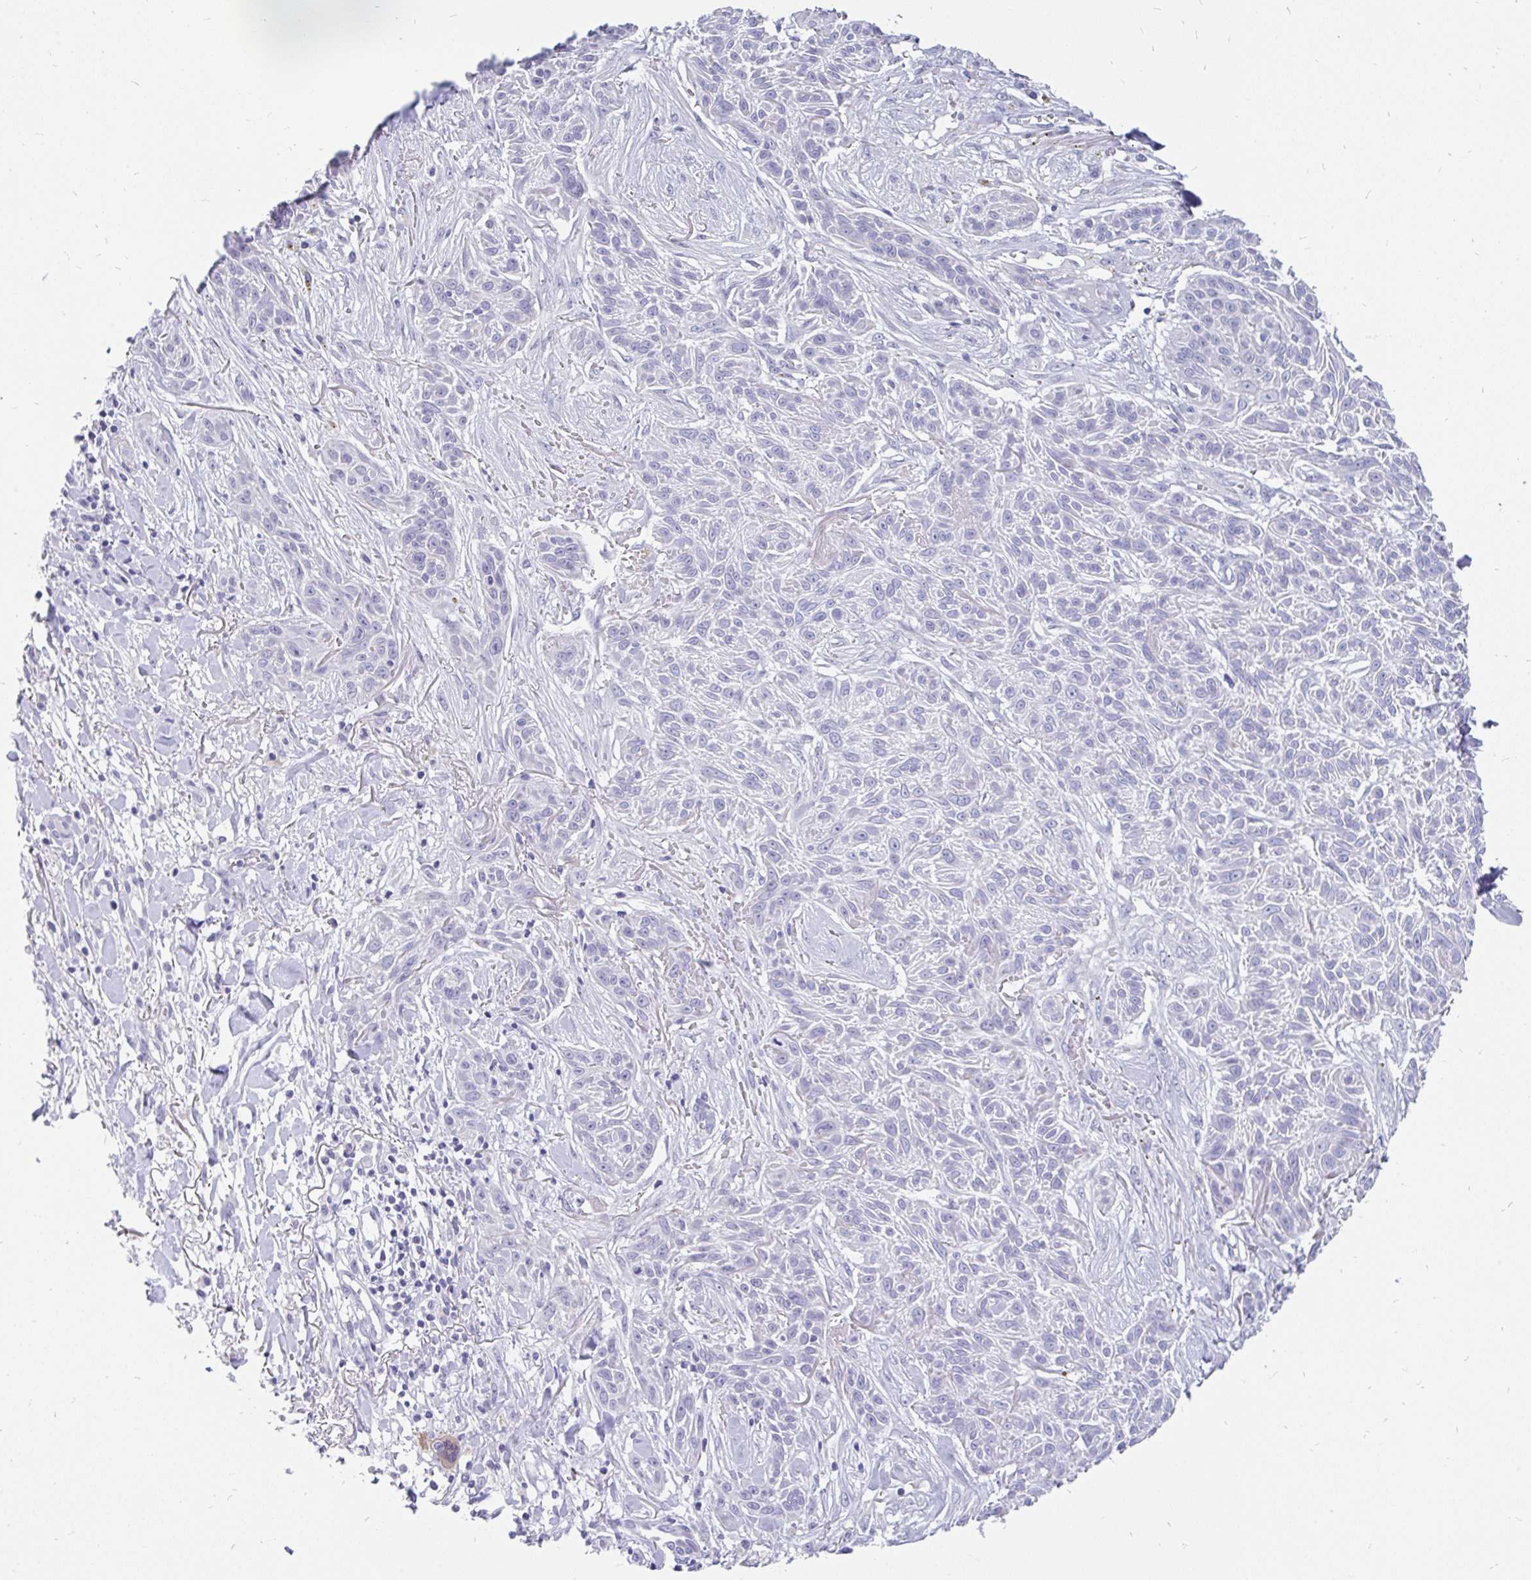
{"staining": {"intensity": "negative", "quantity": "none", "location": "none"}, "tissue": "skin cancer", "cell_type": "Tumor cells", "image_type": "cancer", "snomed": [{"axis": "morphology", "description": "Squamous cell carcinoma, NOS"}, {"axis": "topography", "description": "Skin"}], "caption": "Tumor cells are negative for protein expression in human skin cancer. (DAB (3,3'-diaminobenzidine) immunohistochemistry (IHC) visualized using brightfield microscopy, high magnification).", "gene": "INTS5", "patient": {"sex": "male", "age": 86}}